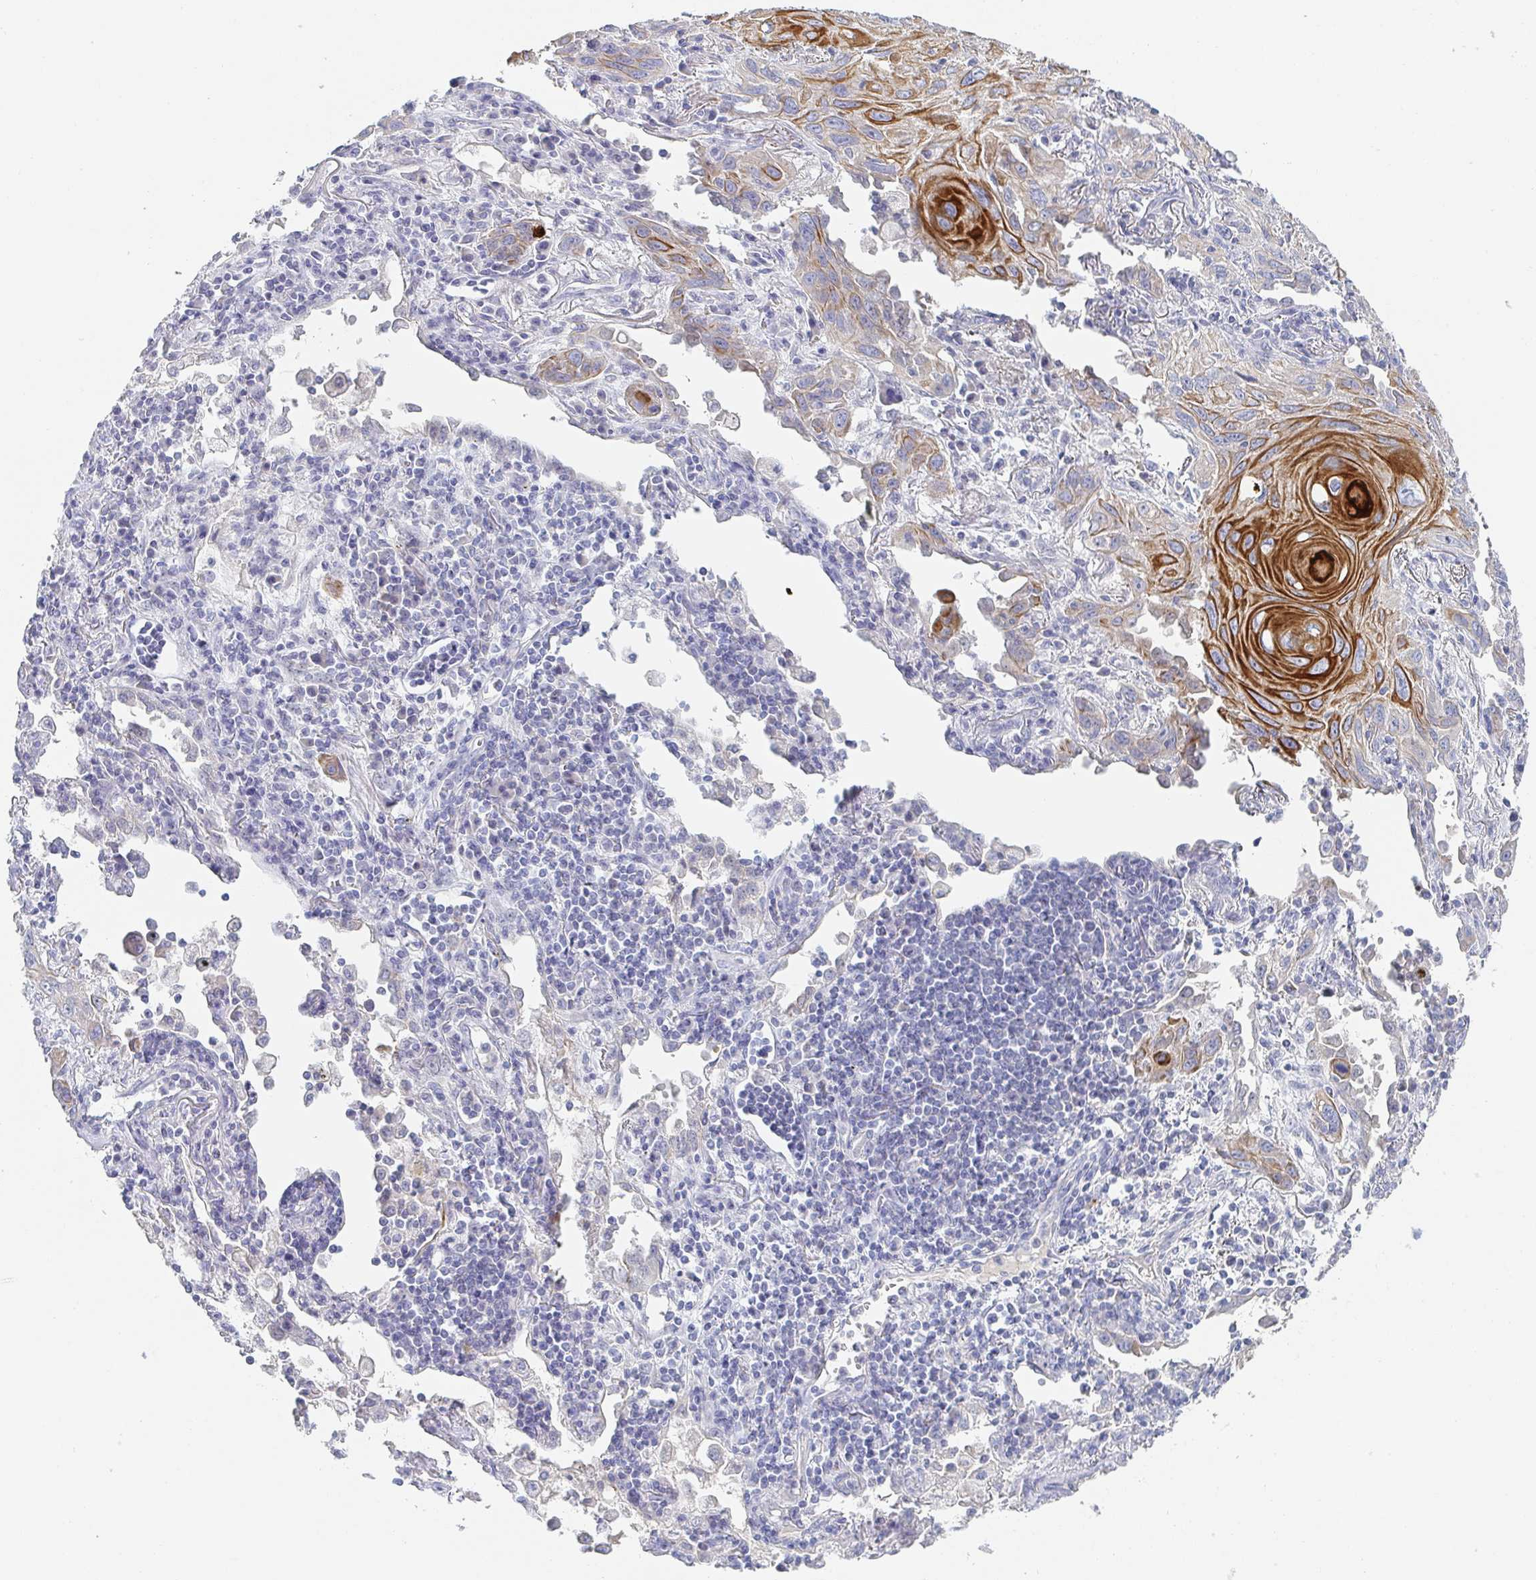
{"staining": {"intensity": "strong", "quantity": "25%-75%", "location": "cytoplasmic/membranous"}, "tissue": "lung cancer", "cell_type": "Tumor cells", "image_type": "cancer", "snomed": [{"axis": "morphology", "description": "Squamous cell carcinoma, NOS"}, {"axis": "topography", "description": "Lung"}], "caption": "High-magnification brightfield microscopy of lung squamous cell carcinoma stained with DAB (brown) and counterstained with hematoxylin (blue). tumor cells exhibit strong cytoplasmic/membranous expression is present in about25%-75% of cells.", "gene": "RHOV", "patient": {"sex": "male", "age": 79}}